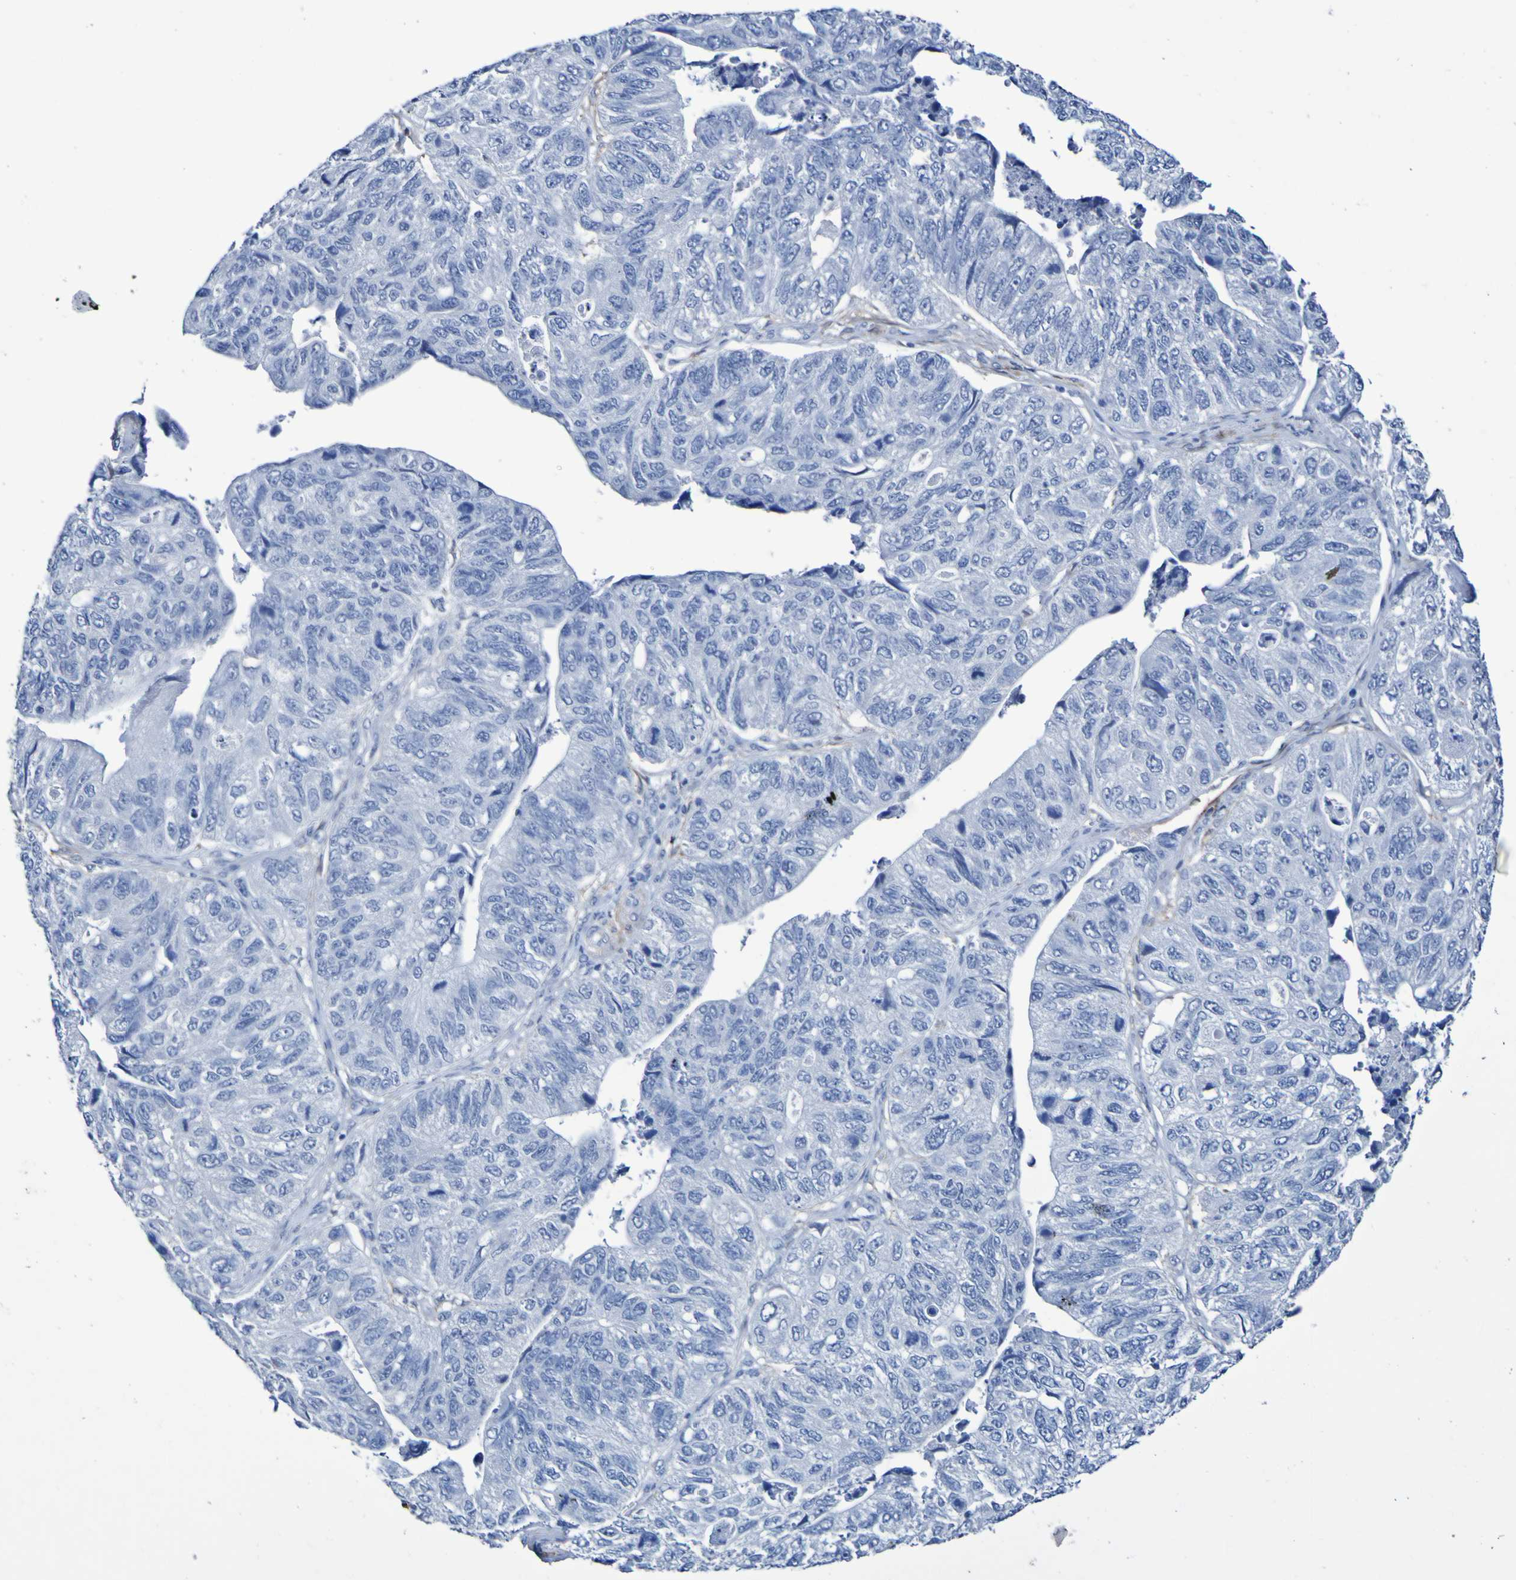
{"staining": {"intensity": "negative", "quantity": "none", "location": "none"}, "tissue": "stomach cancer", "cell_type": "Tumor cells", "image_type": "cancer", "snomed": [{"axis": "morphology", "description": "Adenocarcinoma, NOS"}, {"axis": "topography", "description": "Stomach"}], "caption": "Tumor cells show no significant expression in stomach adenocarcinoma.", "gene": "SGCB", "patient": {"sex": "male", "age": 59}}